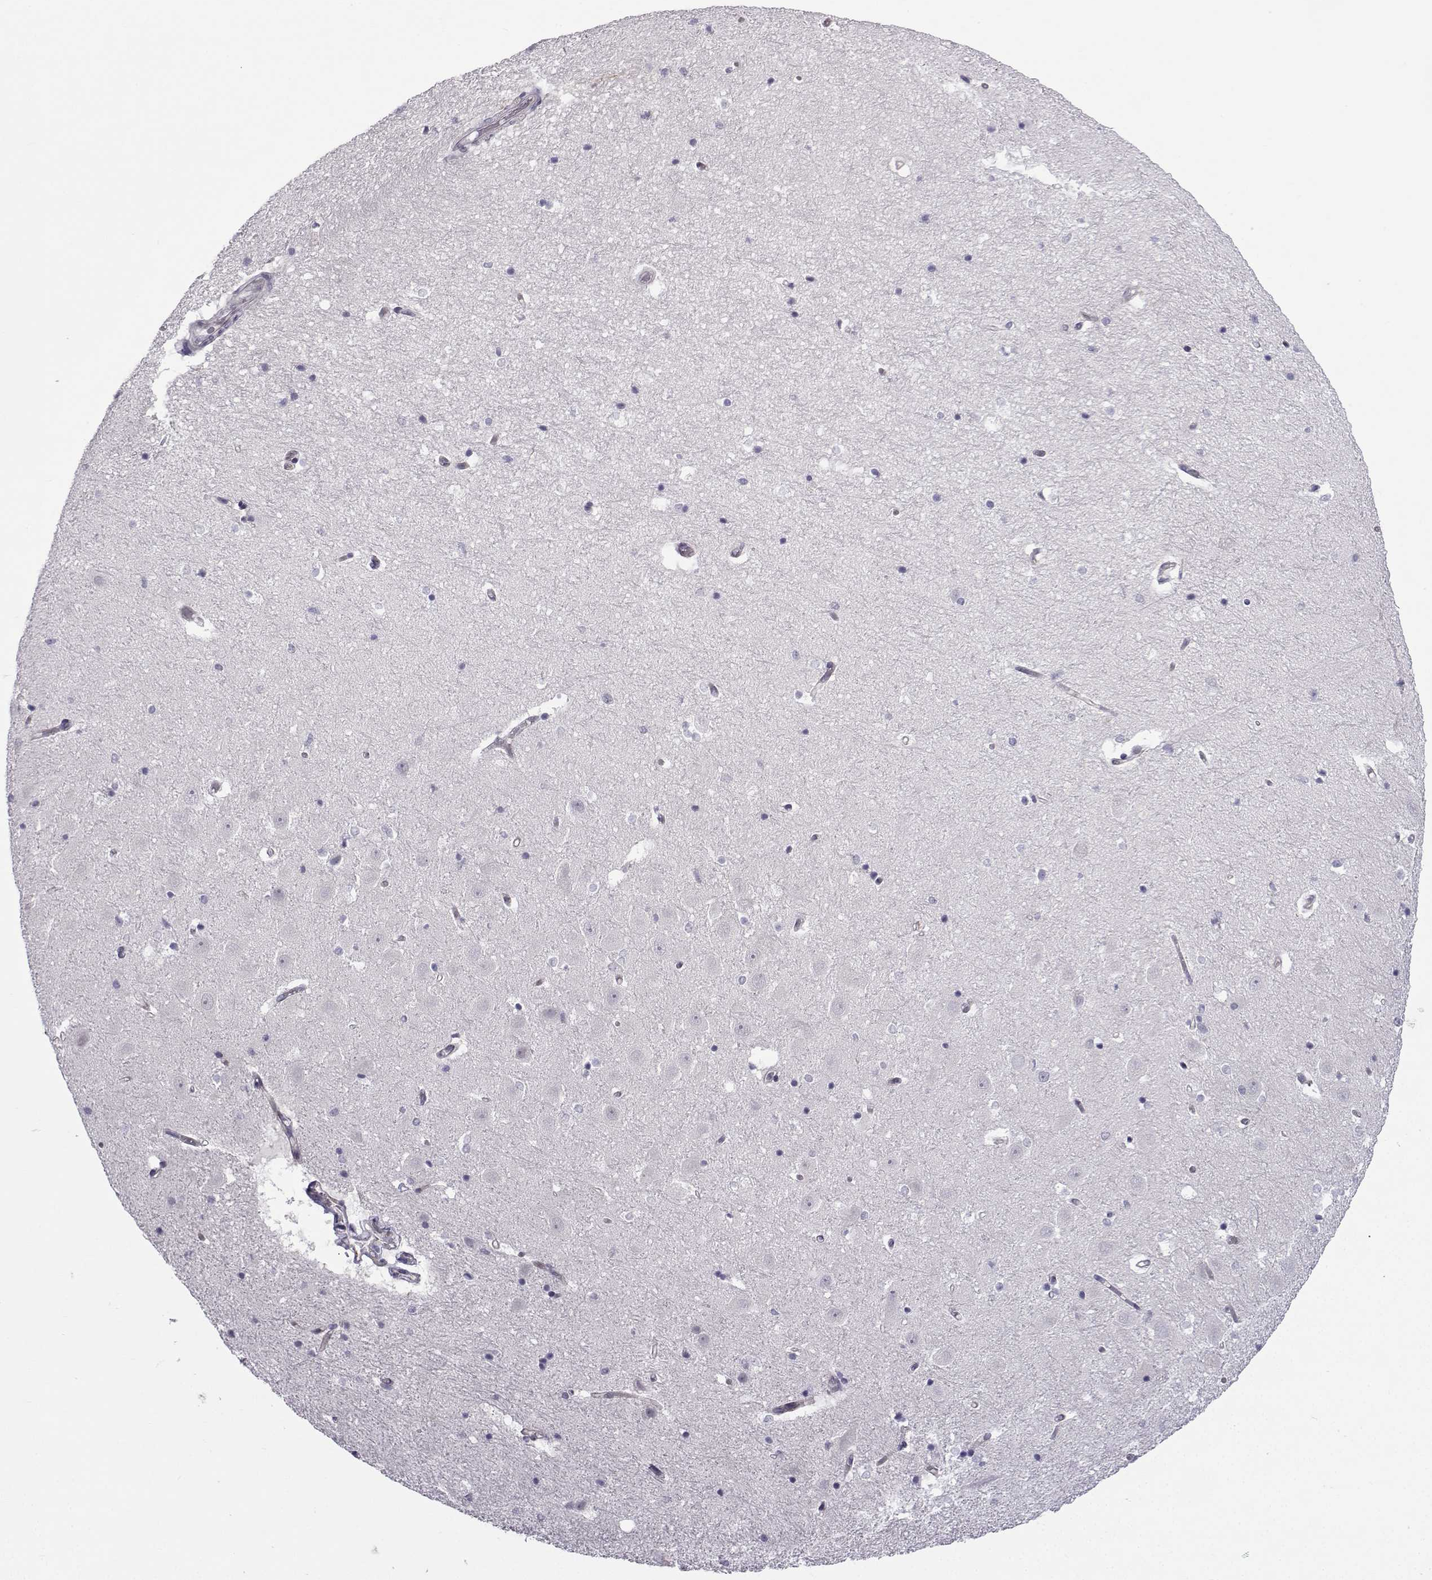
{"staining": {"intensity": "negative", "quantity": "none", "location": "none"}, "tissue": "hippocampus", "cell_type": "Glial cells", "image_type": "normal", "snomed": [{"axis": "morphology", "description": "Normal tissue, NOS"}, {"axis": "topography", "description": "Hippocampus"}], "caption": "Immunohistochemistry image of normal hippocampus: hippocampus stained with DAB demonstrates no significant protein positivity in glial cells.", "gene": "CFAP53", "patient": {"sex": "male", "age": 44}}